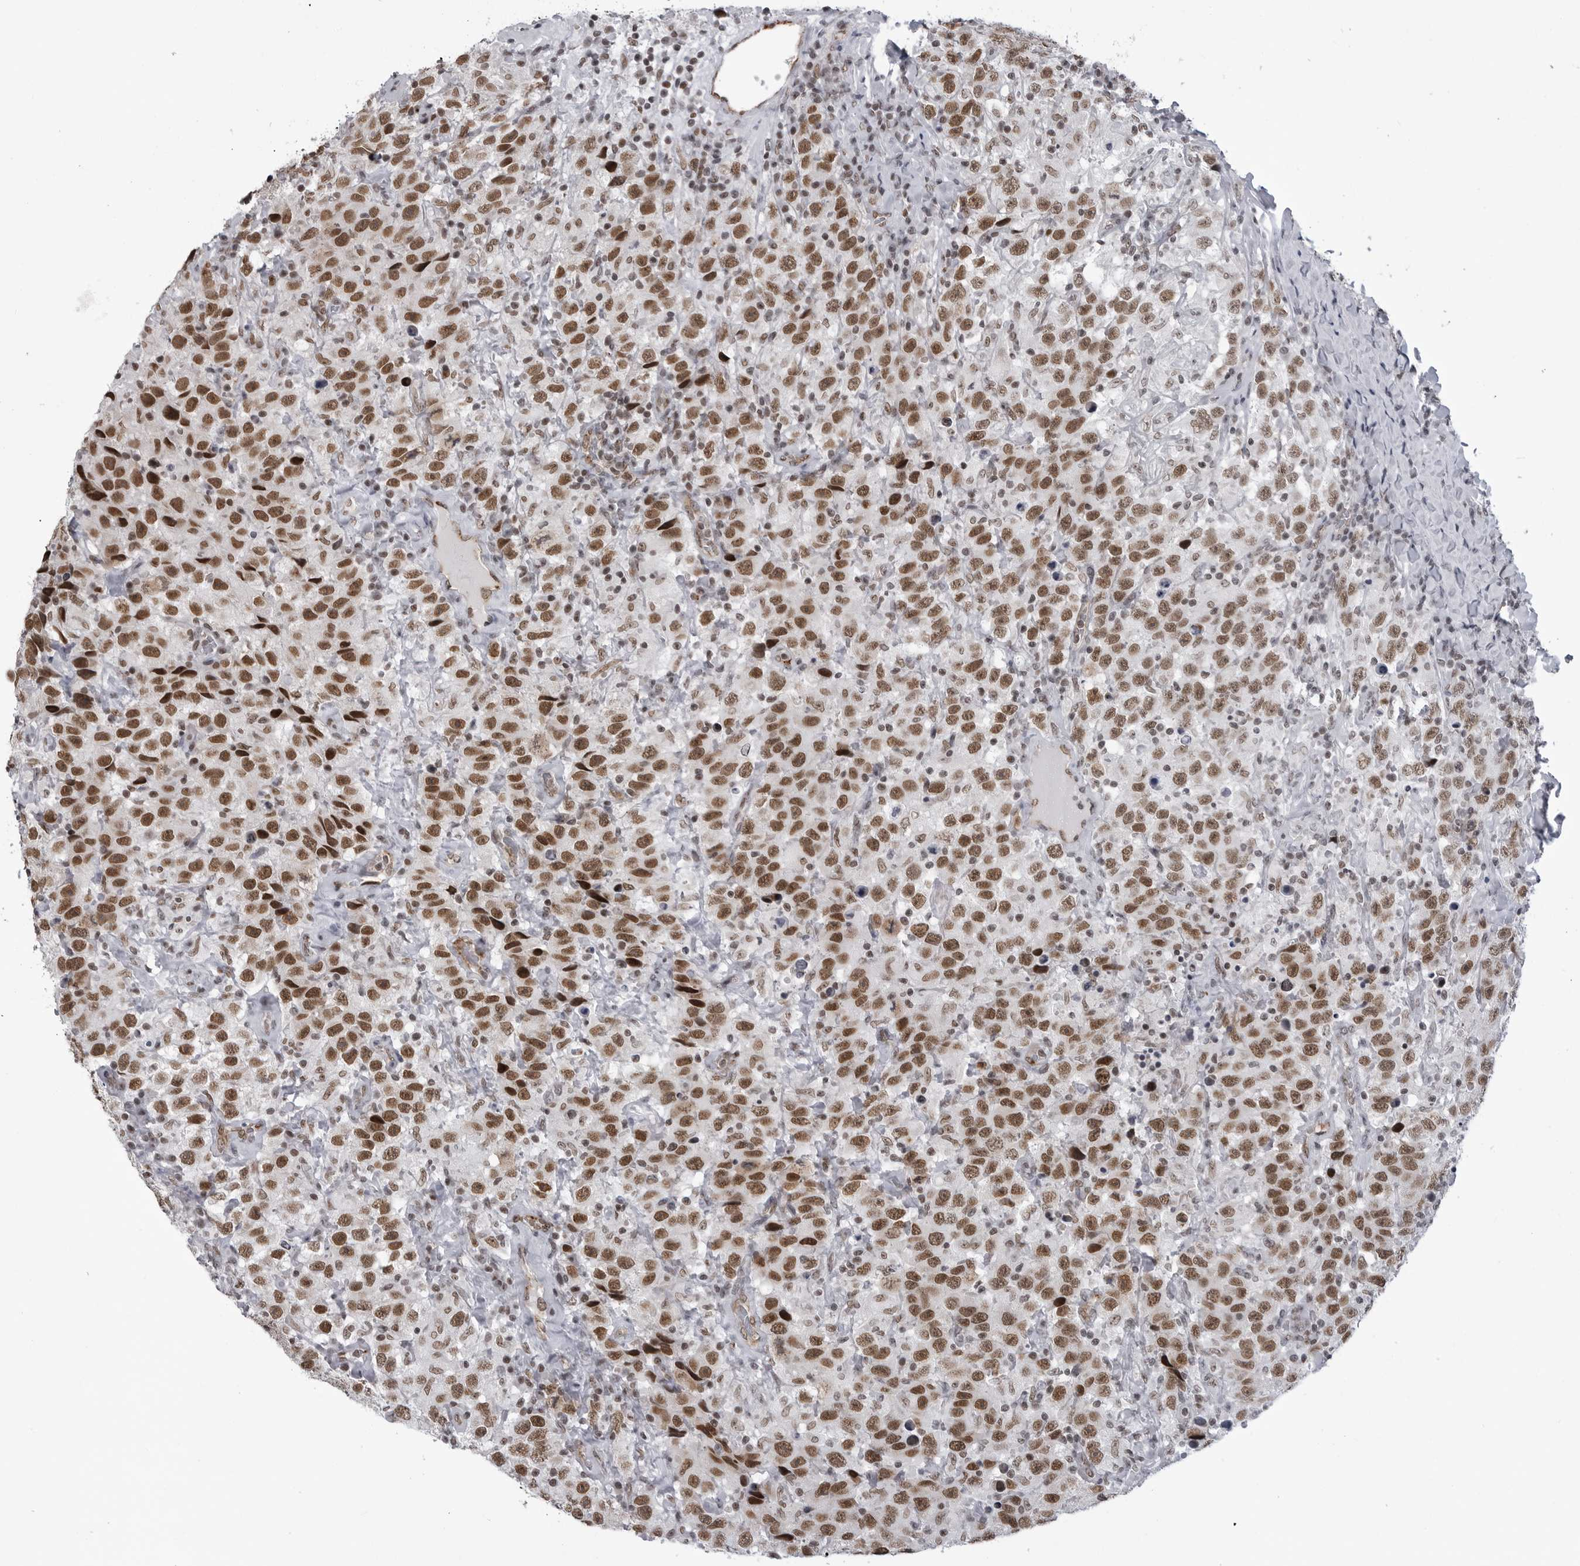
{"staining": {"intensity": "moderate", "quantity": ">75%", "location": "nuclear"}, "tissue": "testis cancer", "cell_type": "Tumor cells", "image_type": "cancer", "snomed": [{"axis": "morphology", "description": "Seminoma, NOS"}, {"axis": "topography", "description": "Testis"}], "caption": "High-magnification brightfield microscopy of testis cancer stained with DAB (3,3'-diaminobenzidine) (brown) and counterstained with hematoxylin (blue). tumor cells exhibit moderate nuclear positivity is present in about>75% of cells.", "gene": "RNF26", "patient": {"sex": "male", "age": 41}}